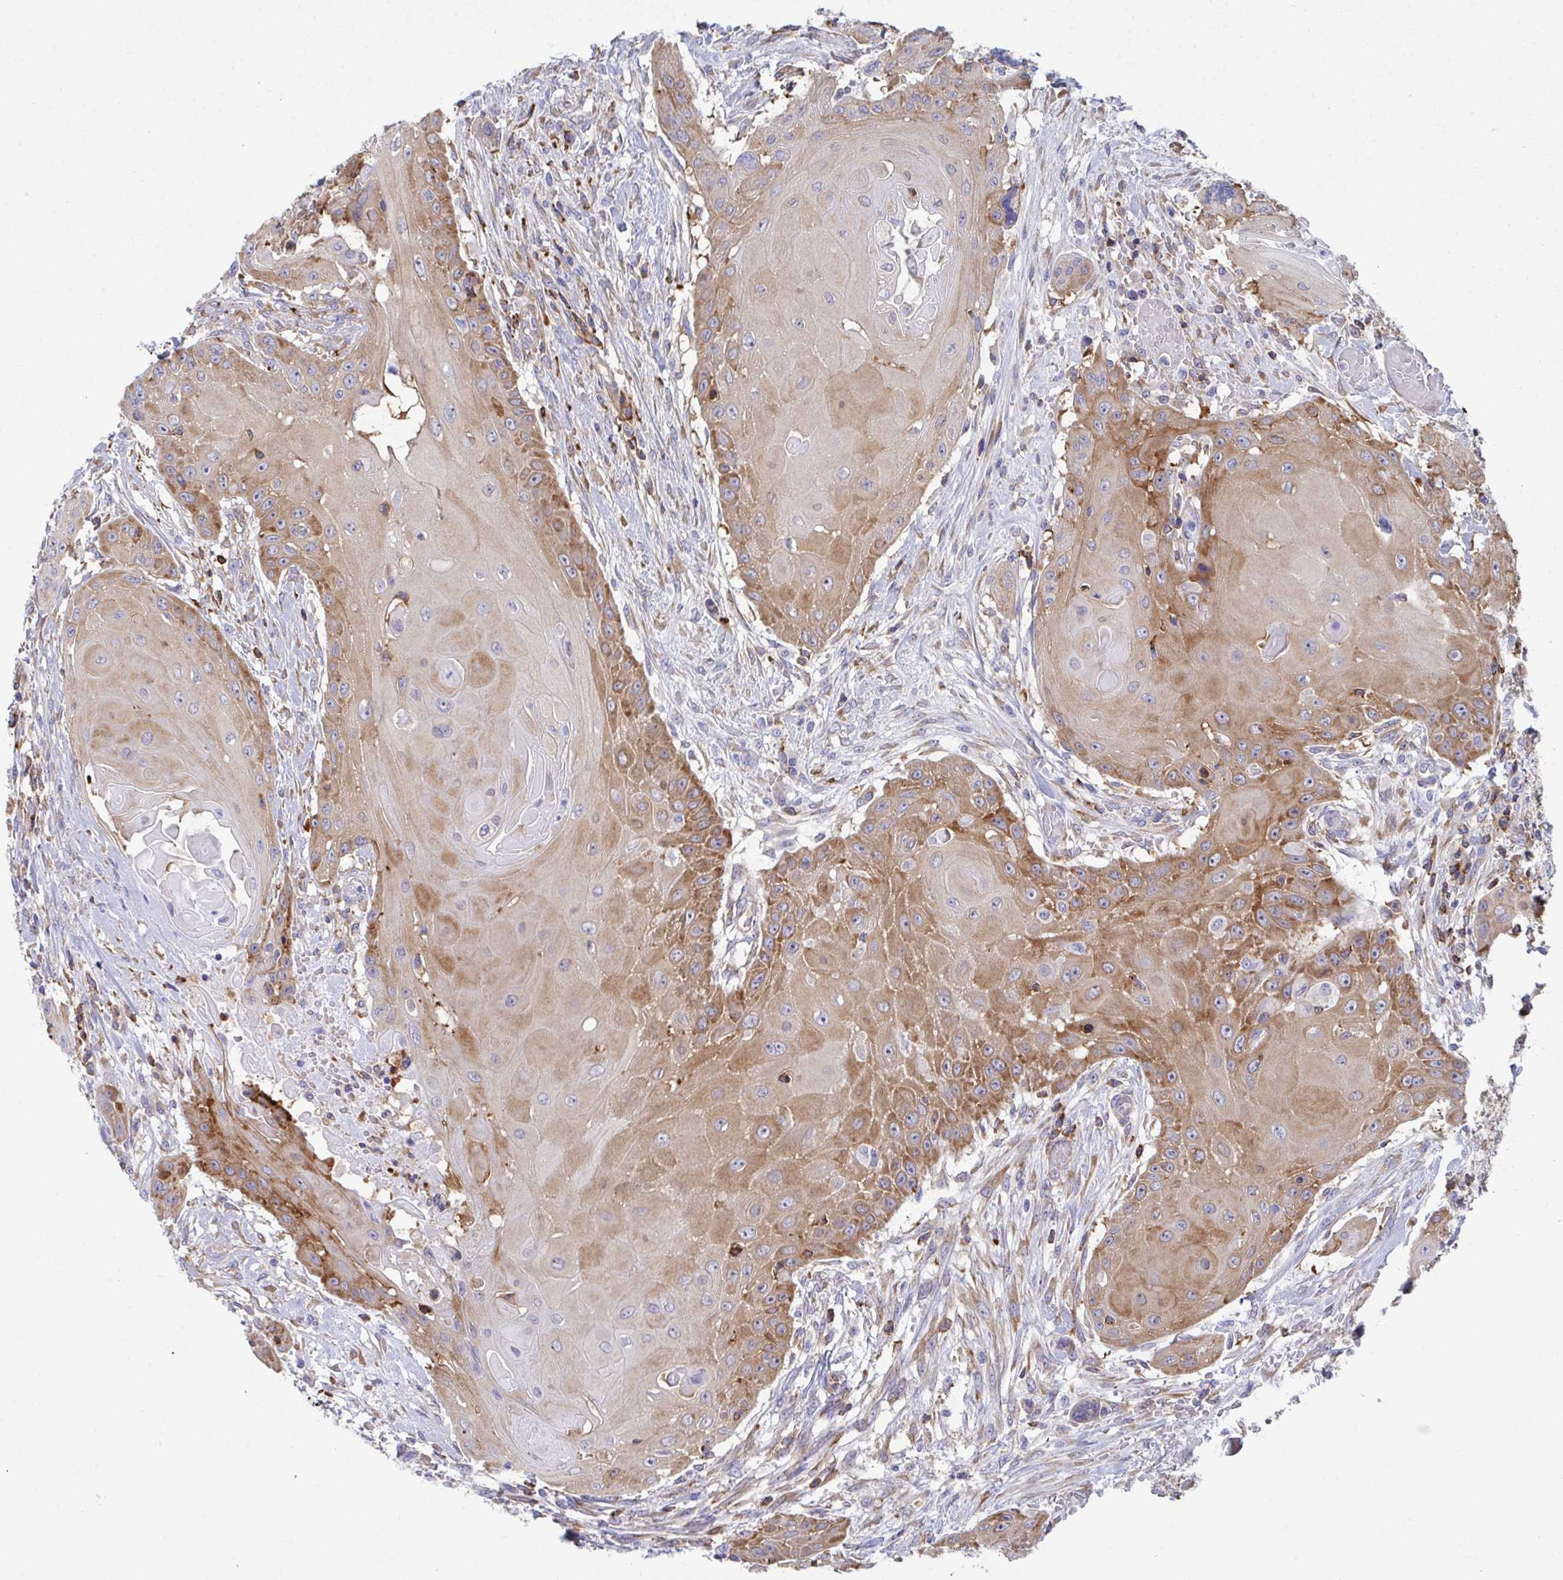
{"staining": {"intensity": "moderate", "quantity": "25%-75%", "location": "cytoplasmic/membranous"}, "tissue": "head and neck cancer", "cell_type": "Tumor cells", "image_type": "cancer", "snomed": [{"axis": "morphology", "description": "Squamous cell carcinoma, NOS"}, {"axis": "topography", "description": "Oral tissue"}, {"axis": "topography", "description": "Head-Neck"}, {"axis": "topography", "description": "Neck, NOS"}], "caption": "A histopathology image showing moderate cytoplasmic/membranous staining in approximately 25%-75% of tumor cells in head and neck cancer, as visualized by brown immunohistochemical staining.", "gene": "WNK1", "patient": {"sex": "female", "age": 55}}